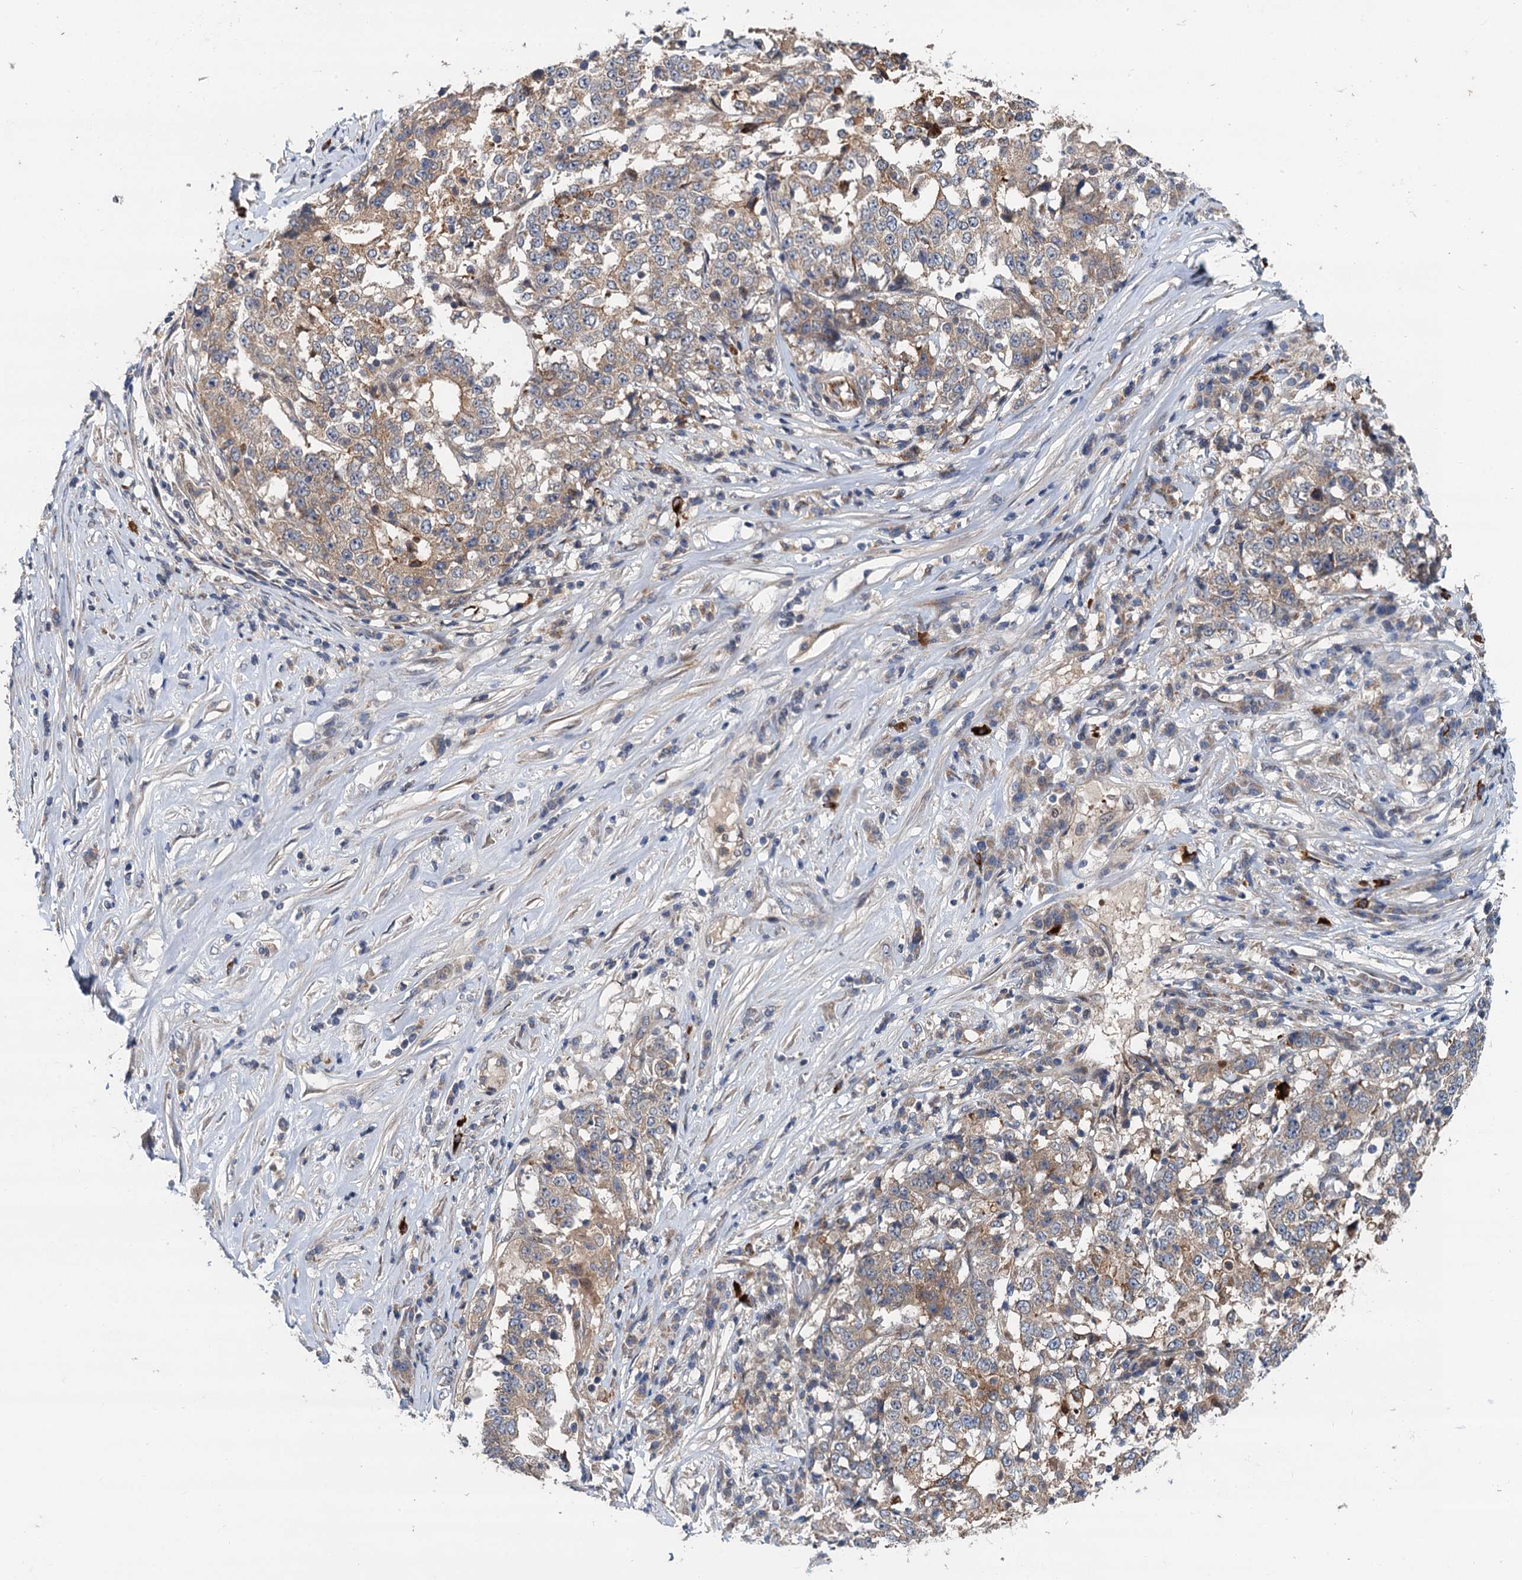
{"staining": {"intensity": "weak", "quantity": "25%-75%", "location": "cytoplasmic/membranous"}, "tissue": "stomach cancer", "cell_type": "Tumor cells", "image_type": "cancer", "snomed": [{"axis": "morphology", "description": "Adenocarcinoma, NOS"}, {"axis": "topography", "description": "Stomach"}], "caption": "Human adenocarcinoma (stomach) stained for a protein (brown) exhibits weak cytoplasmic/membranous positive positivity in approximately 25%-75% of tumor cells.", "gene": "NLRP10", "patient": {"sex": "male", "age": 59}}